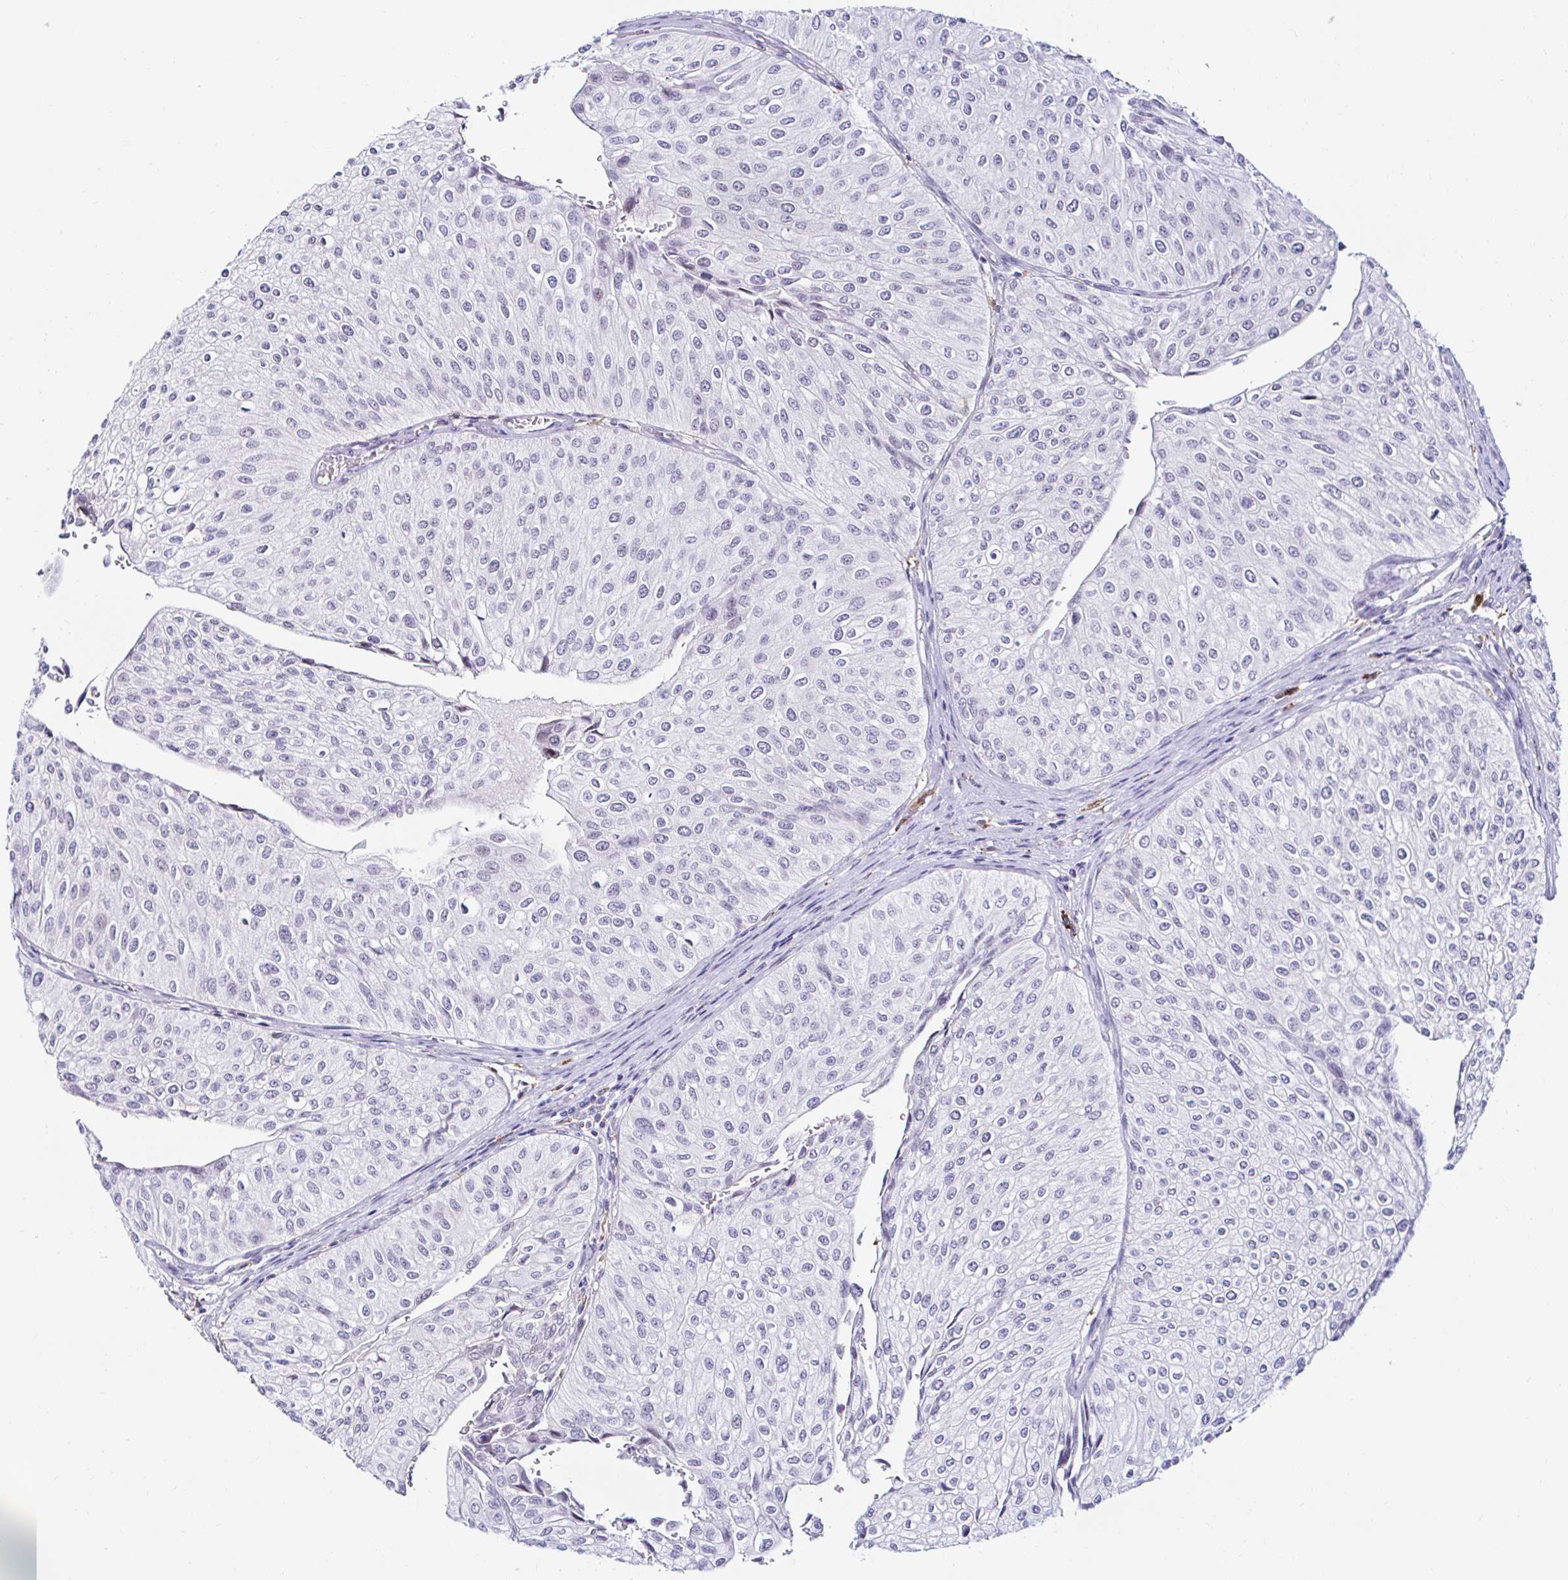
{"staining": {"intensity": "negative", "quantity": "none", "location": "none"}, "tissue": "urothelial cancer", "cell_type": "Tumor cells", "image_type": "cancer", "snomed": [{"axis": "morphology", "description": "Urothelial carcinoma, NOS"}, {"axis": "topography", "description": "Urinary bladder"}], "caption": "This is a histopathology image of IHC staining of urothelial cancer, which shows no staining in tumor cells.", "gene": "CYBB", "patient": {"sex": "male", "age": 67}}